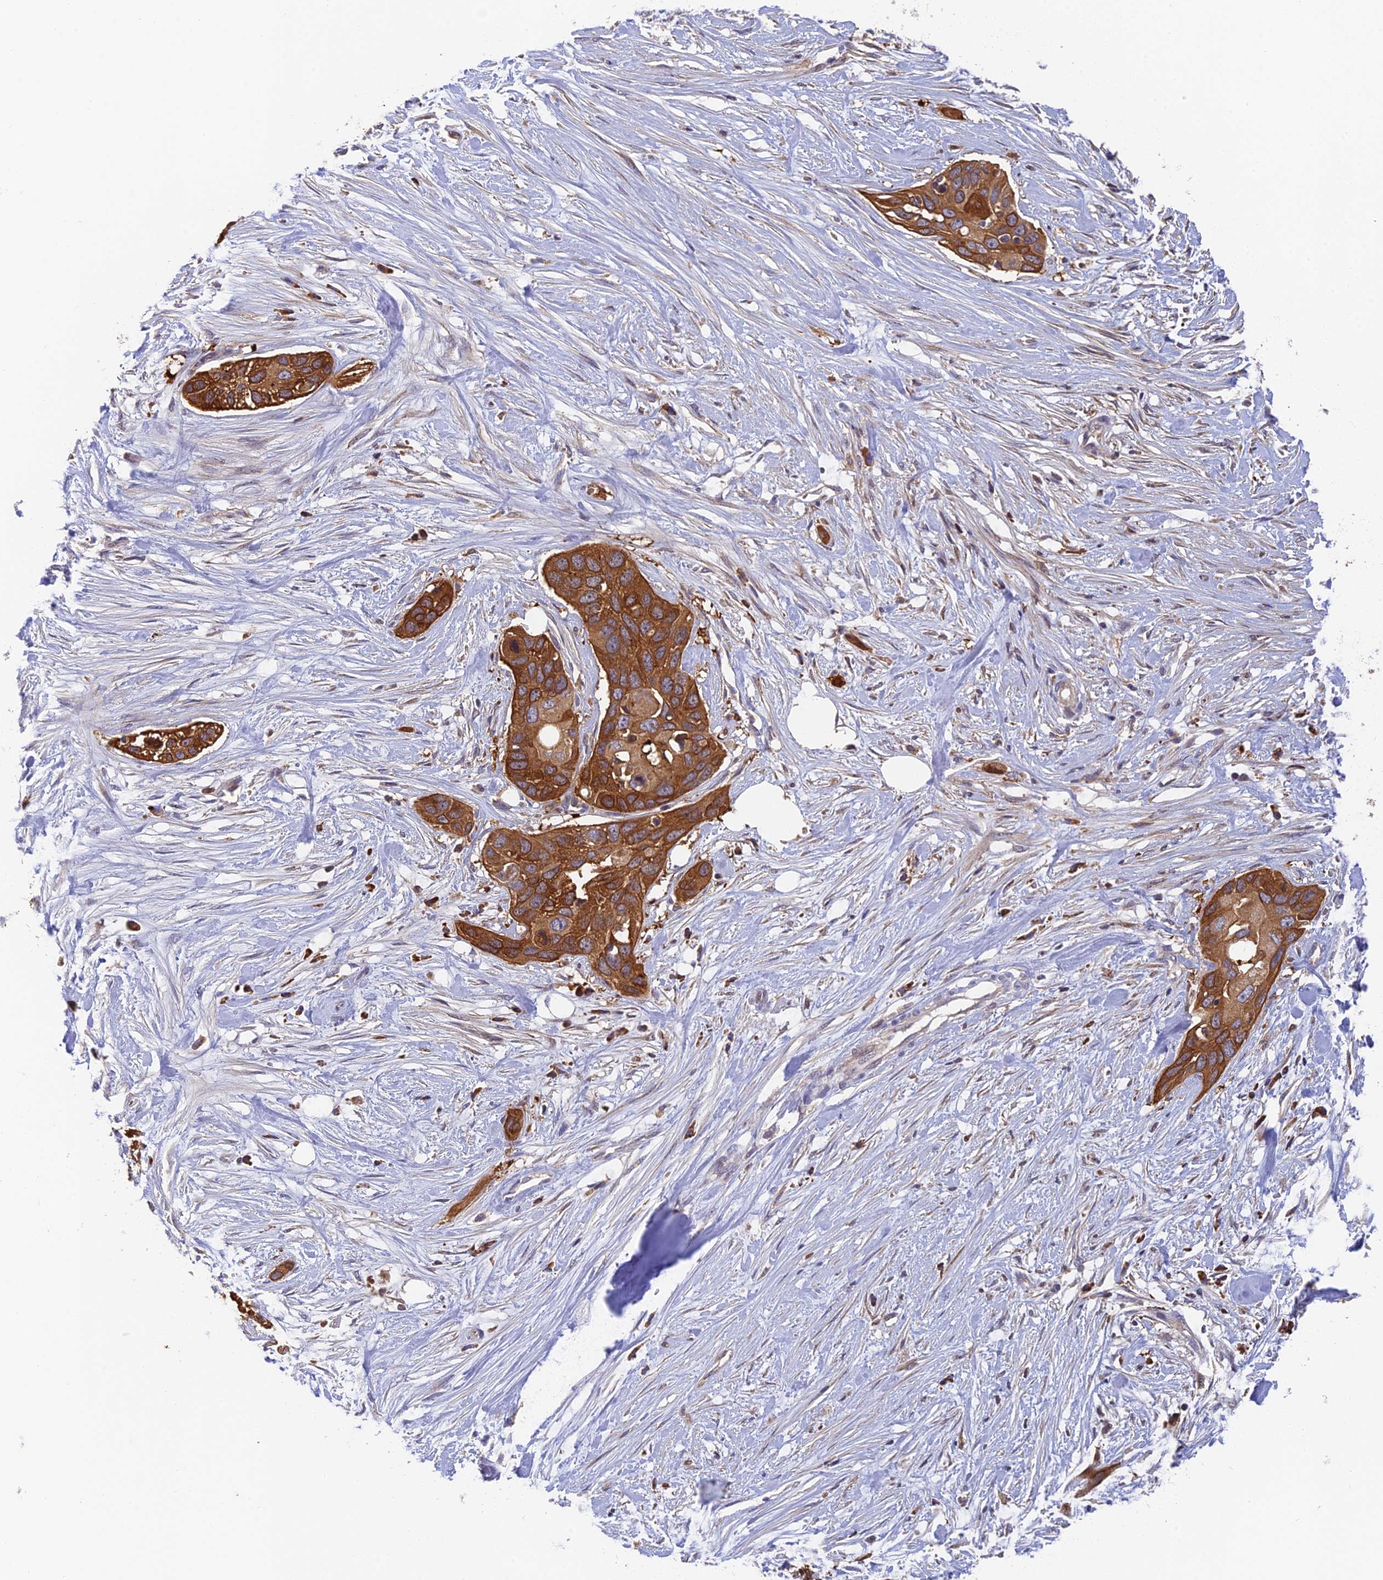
{"staining": {"intensity": "strong", "quantity": ">75%", "location": "cytoplasmic/membranous"}, "tissue": "pancreatic cancer", "cell_type": "Tumor cells", "image_type": "cancer", "snomed": [{"axis": "morphology", "description": "Adenocarcinoma, NOS"}, {"axis": "topography", "description": "Pancreas"}], "caption": "Pancreatic cancer (adenocarcinoma) stained with a brown dye demonstrates strong cytoplasmic/membranous positive positivity in about >75% of tumor cells.", "gene": "IPO5", "patient": {"sex": "female", "age": 60}}